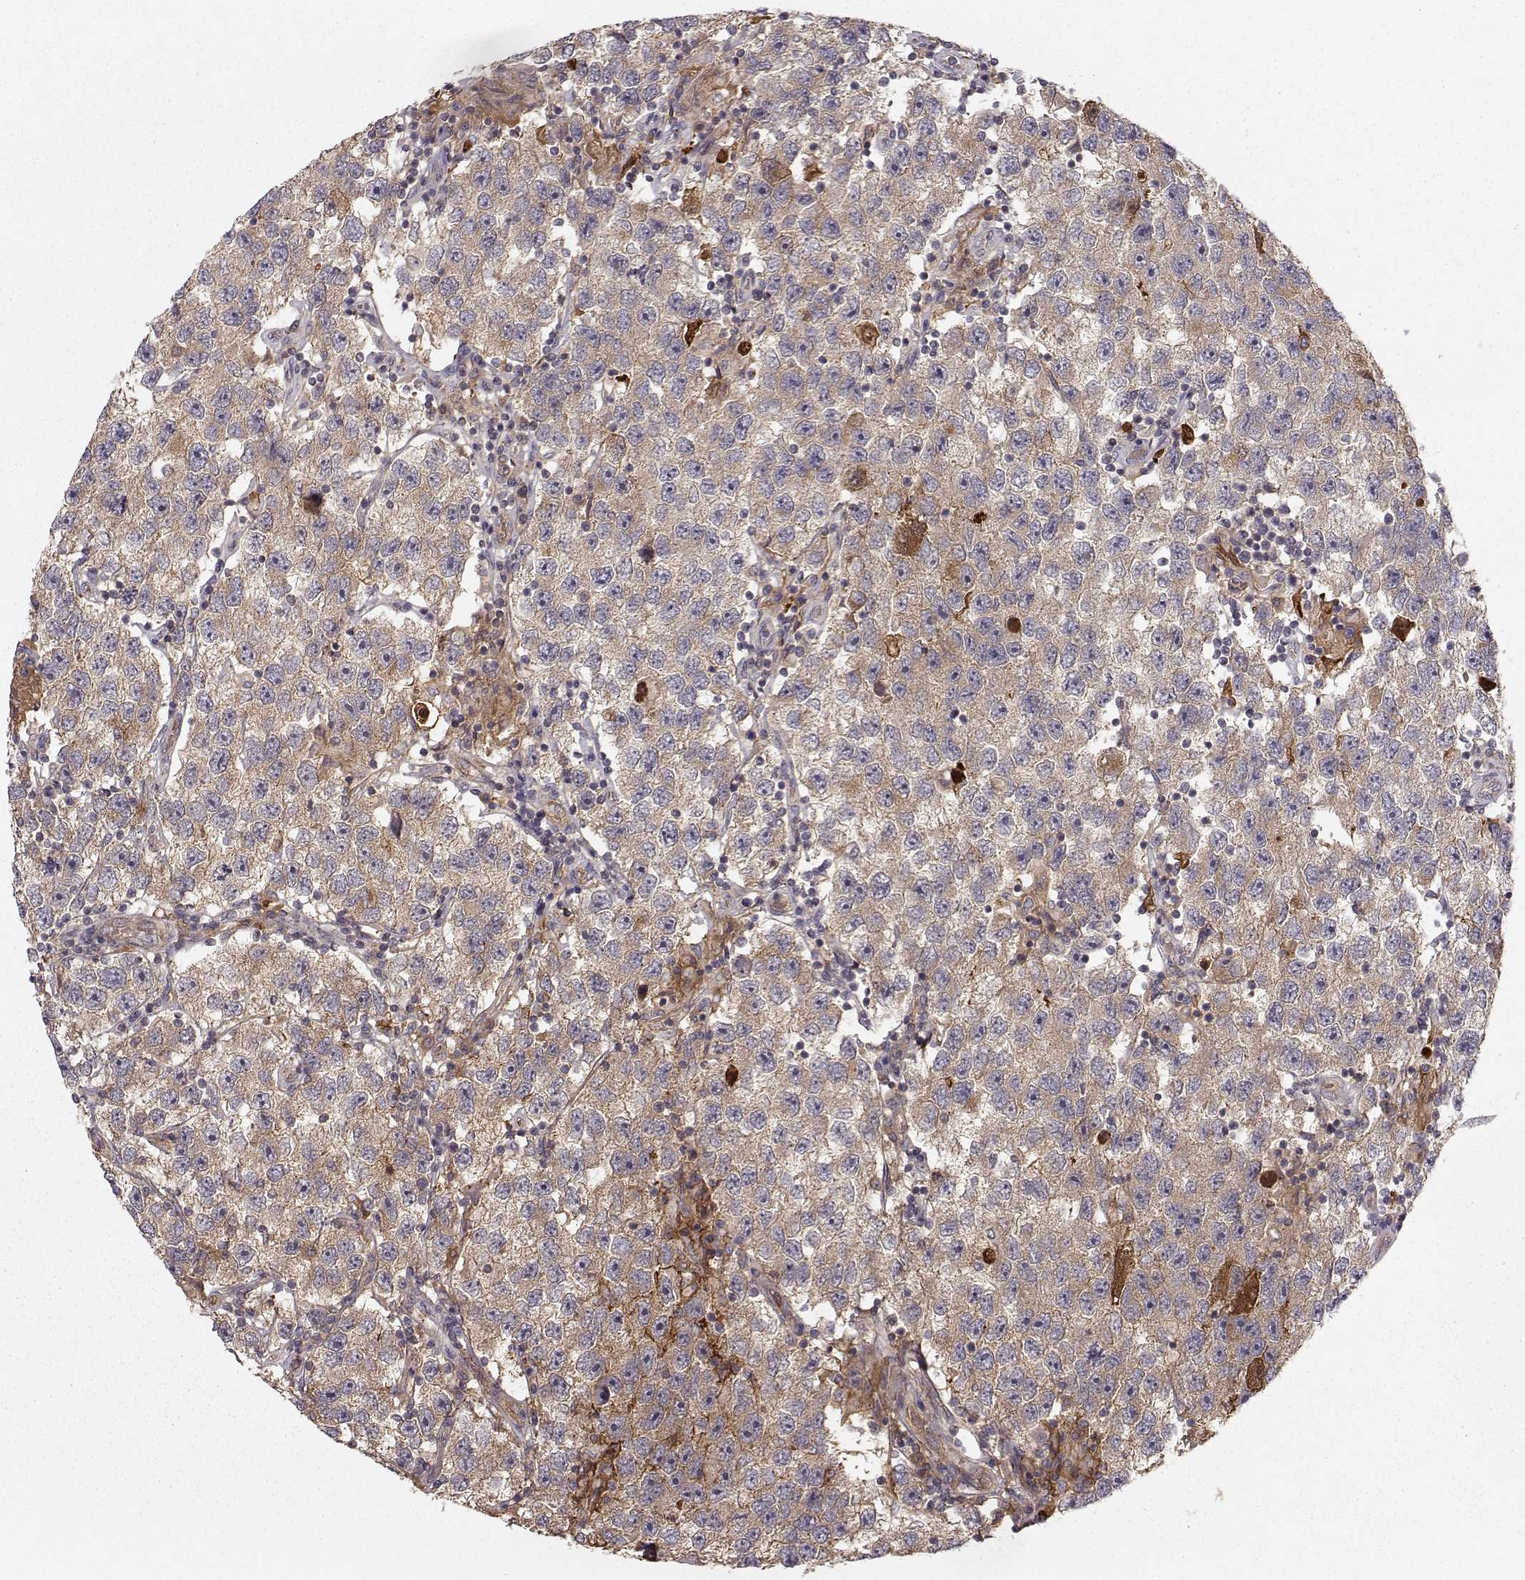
{"staining": {"intensity": "weak", "quantity": "25%-75%", "location": "cytoplasmic/membranous"}, "tissue": "testis cancer", "cell_type": "Tumor cells", "image_type": "cancer", "snomed": [{"axis": "morphology", "description": "Seminoma, NOS"}, {"axis": "topography", "description": "Testis"}], "caption": "Human testis cancer (seminoma) stained for a protein (brown) displays weak cytoplasmic/membranous positive positivity in about 25%-75% of tumor cells.", "gene": "WNT6", "patient": {"sex": "male", "age": 26}}